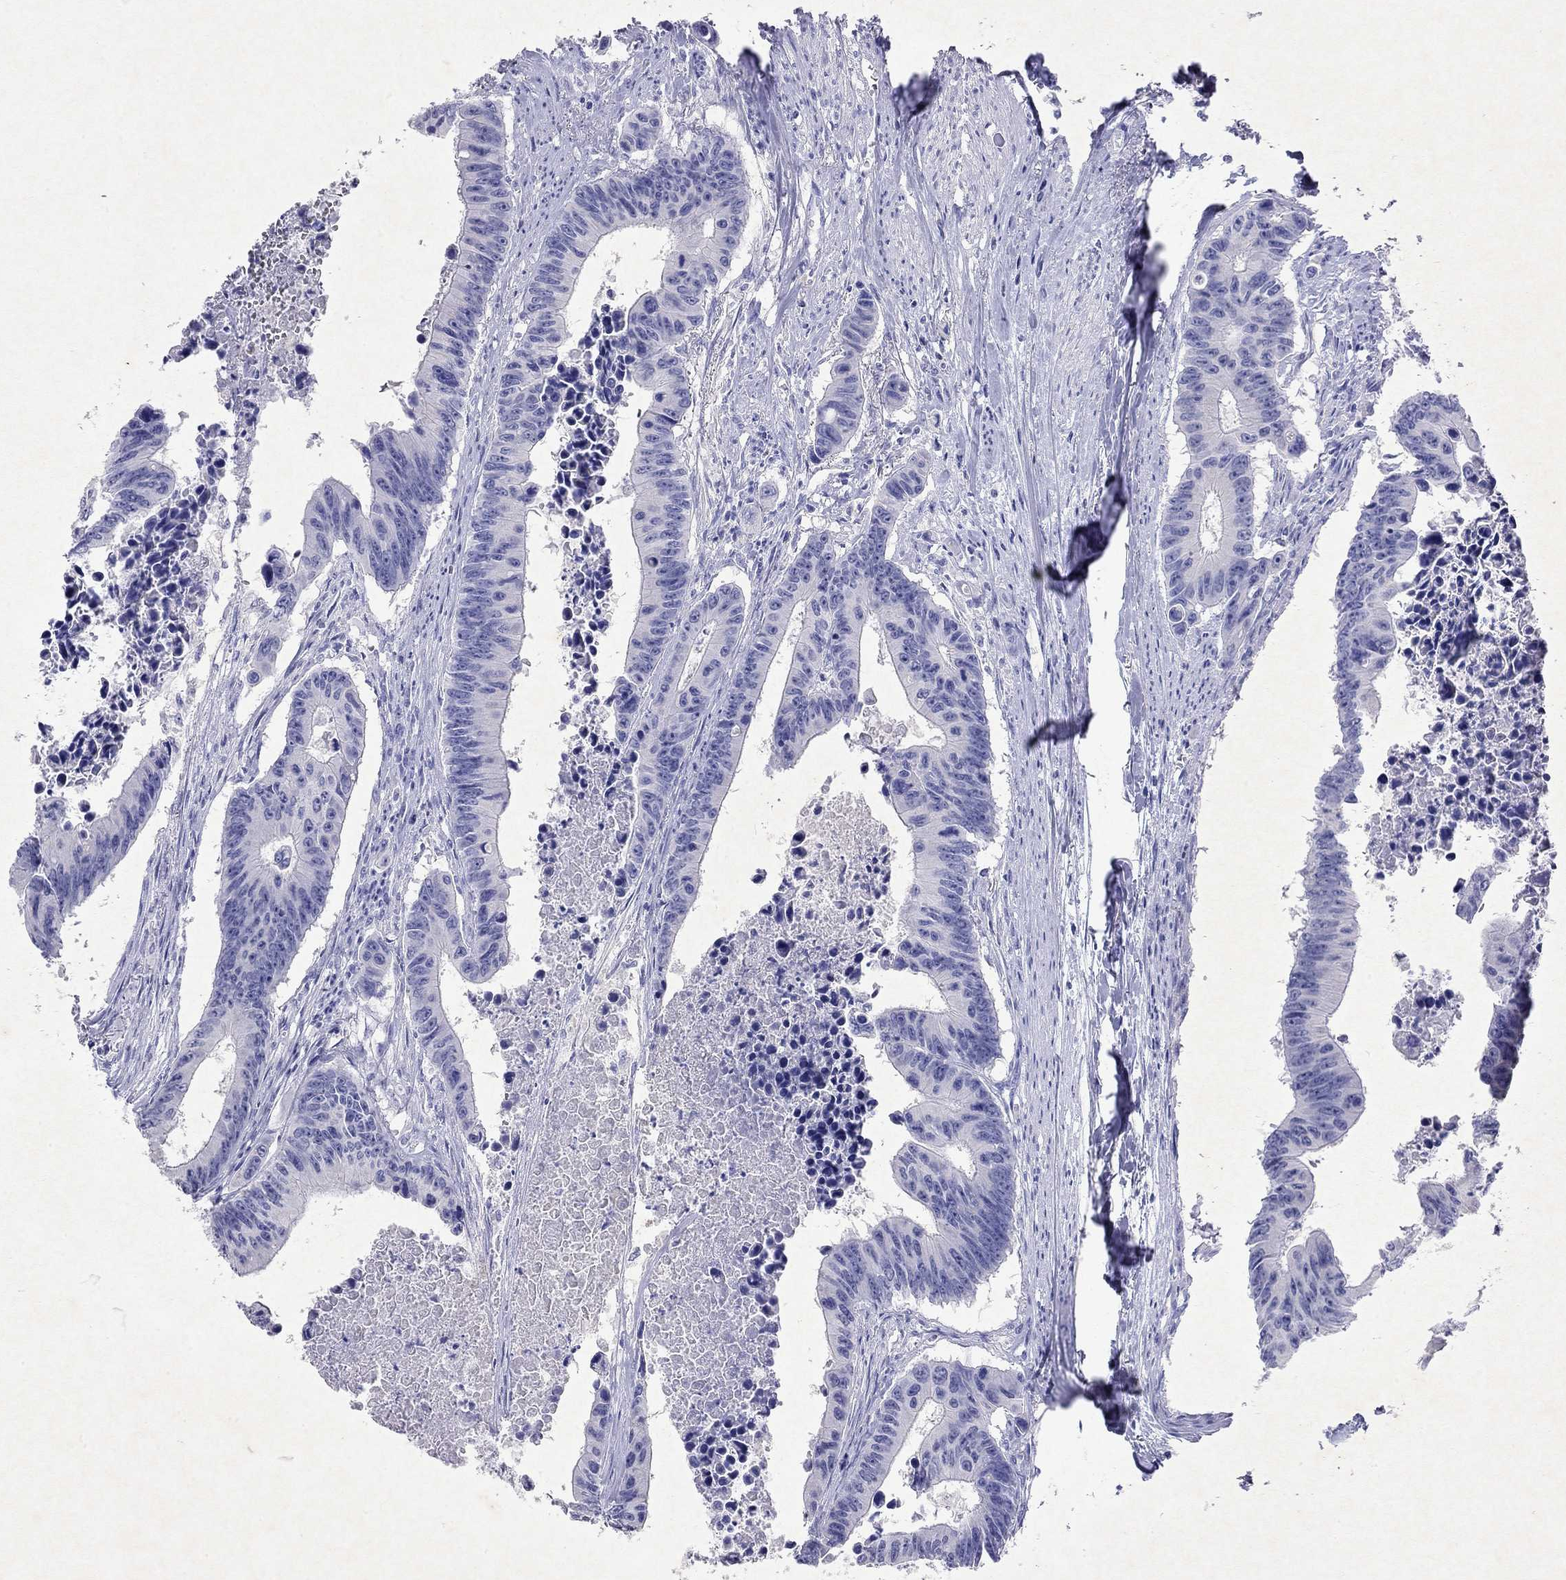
{"staining": {"intensity": "negative", "quantity": "none", "location": "none"}, "tissue": "colorectal cancer", "cell_type": "Tumor cells", "image_type": "cancer", "snomed": [{"axis": "morphology", "description": "Adenocarcinoma, NOS"}, {"axis": "topography", "description": "Colon"}], "caption": "Tumor cells show no significant staining in colorectal cancer.", "gene": "ARMC12", "patient": {"sex": "female", "age": 87}}